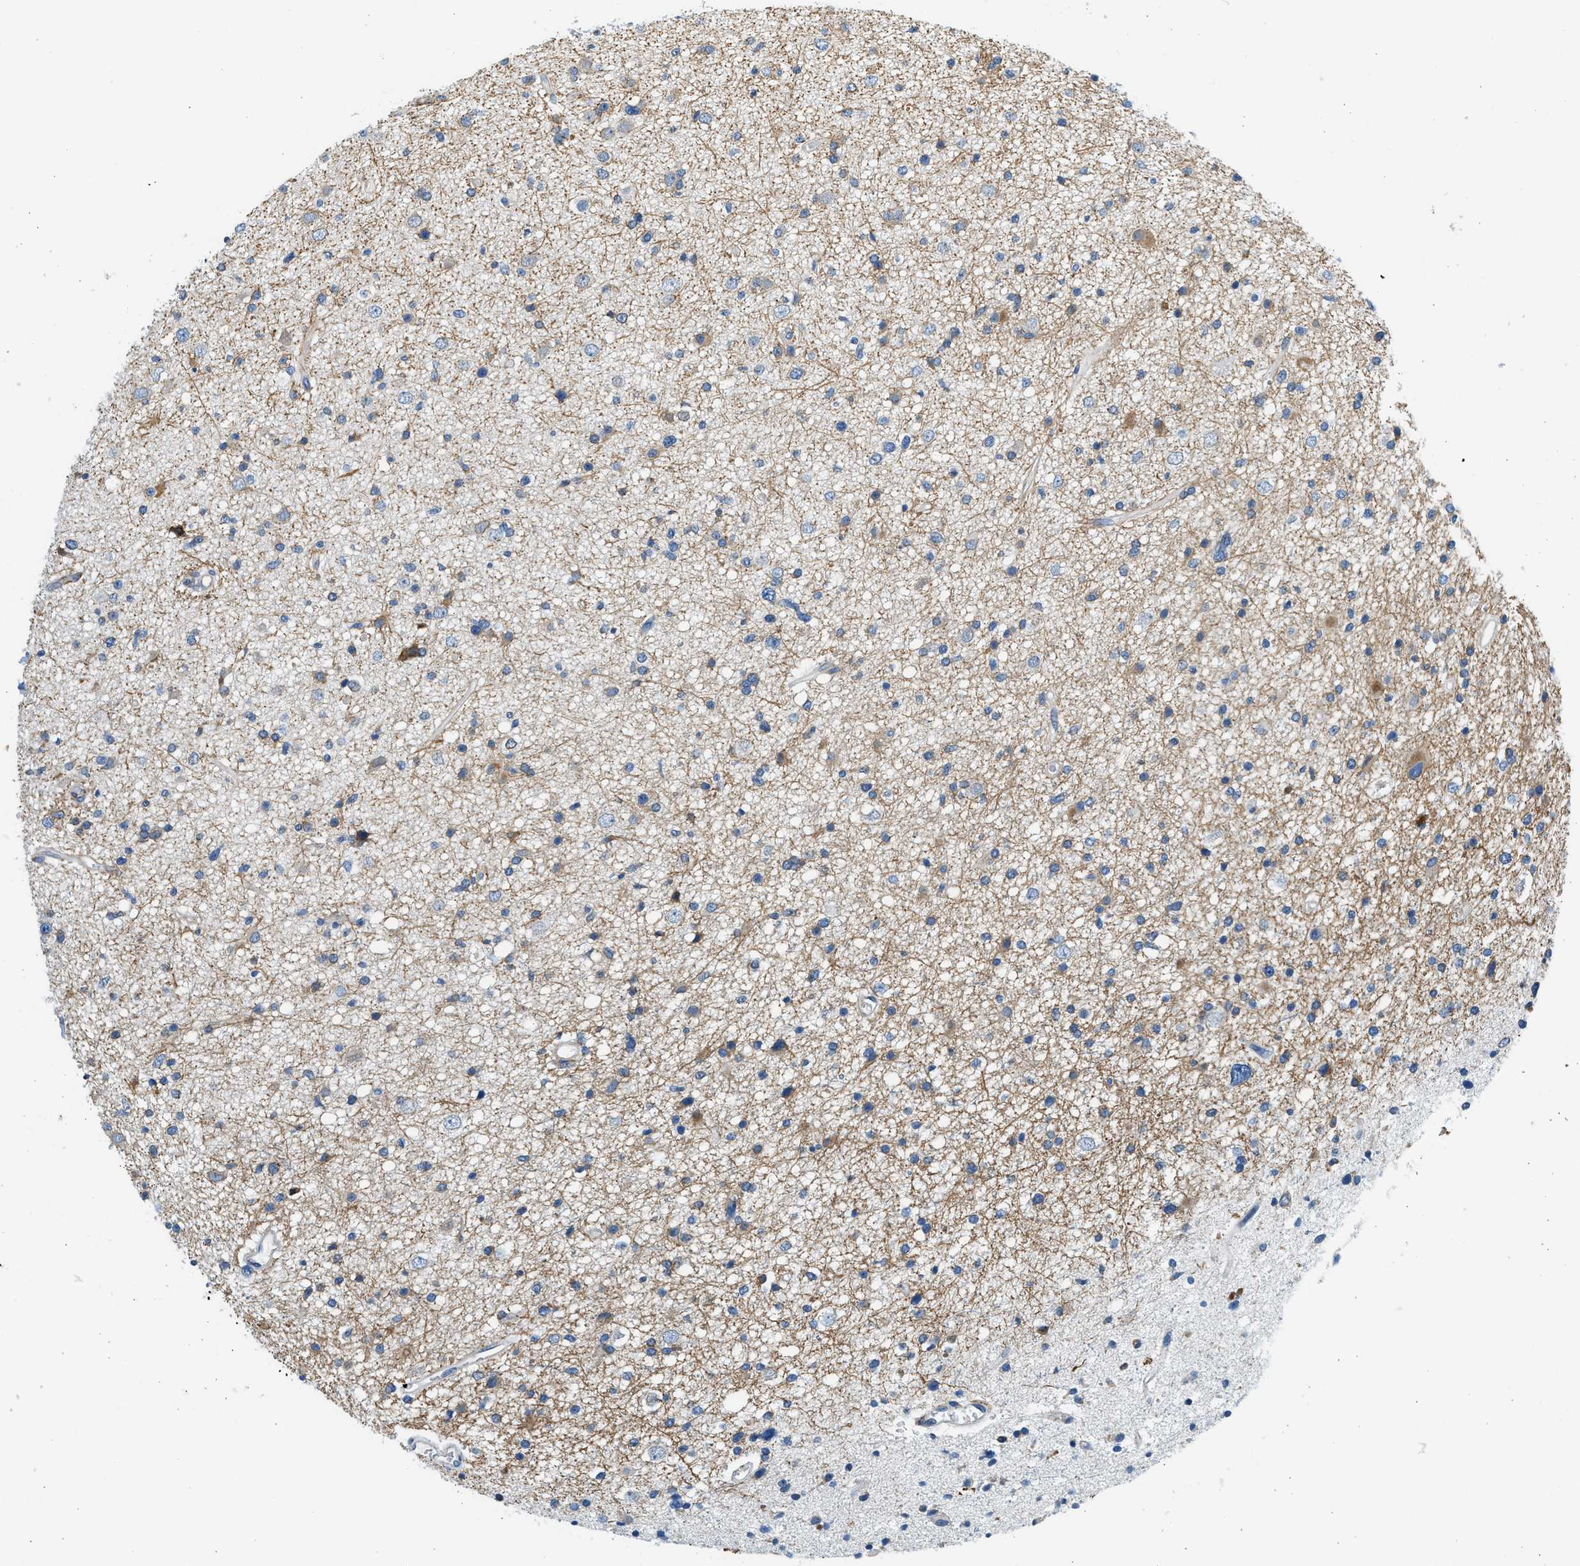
{"staining": {"intensity": "weak", "quantity": "25%-75%", "location": "cytoplasmic/membranous"}, "tissue": "glioma", "cell_type": "Tumor cells", "image_type": "cancer", "snomed": [{"axis": "morphology", "description": "Glioma, malignant, High grade"}, {"axis": "topography", "description": "Brain"}], "caption": "IHC staining of glioma, which demonstrates low levels of weak cytoplasmic/membranous positivity in about 25%-75% of tumor cells indicating weak cytoplasmic/membranous protein positivity. The staining was performed using DAB (3,3'-diaminobenzidine) (brown) for protein detection and nuclei were counterstained in hematoxylin (blue).", "gene": "CNTN6", "patient": {"sex": "male", "age": 33}}